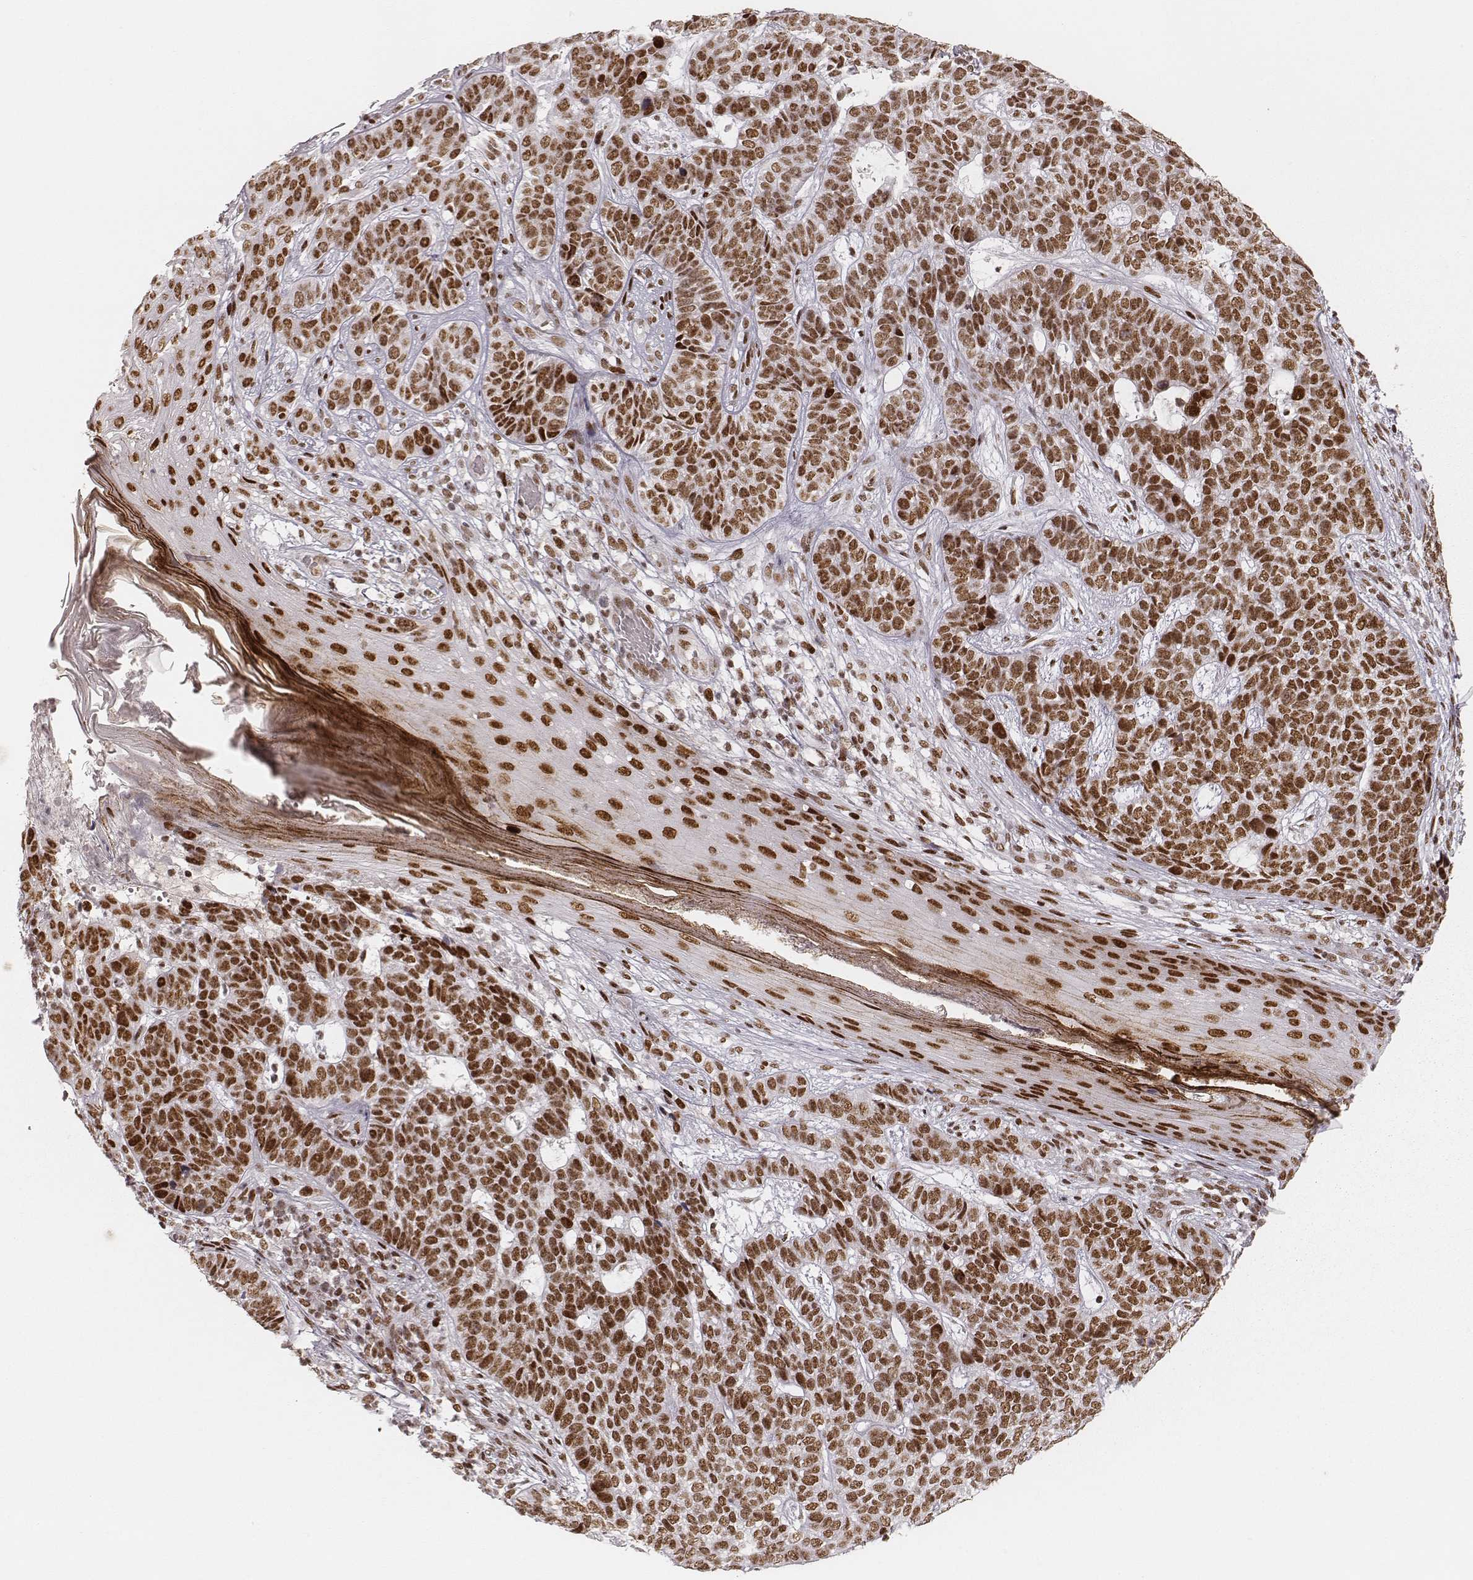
{"staining": {"intensity": "strong", "quantity": ">75%", "location": "nuclear"}, "tissue": "skin cancer", "cell_type": "Tumor cells", "image_type": "cancer", "snomed": [{"axis": "morphology", "description": "Basal cell carcinoma"}, {"axis": "topography", "description": "Skin"}], "caption": "Protein expression analysis of human basal cell carcinoma (skin) reveals strong nuclear expression in approximately >75% of tumor cells. (brown staining indicates protein expression, while blue staining denotes nuclei).", "gene": "HNRNPC", "patient": {"sex": "female", "age": 69}}